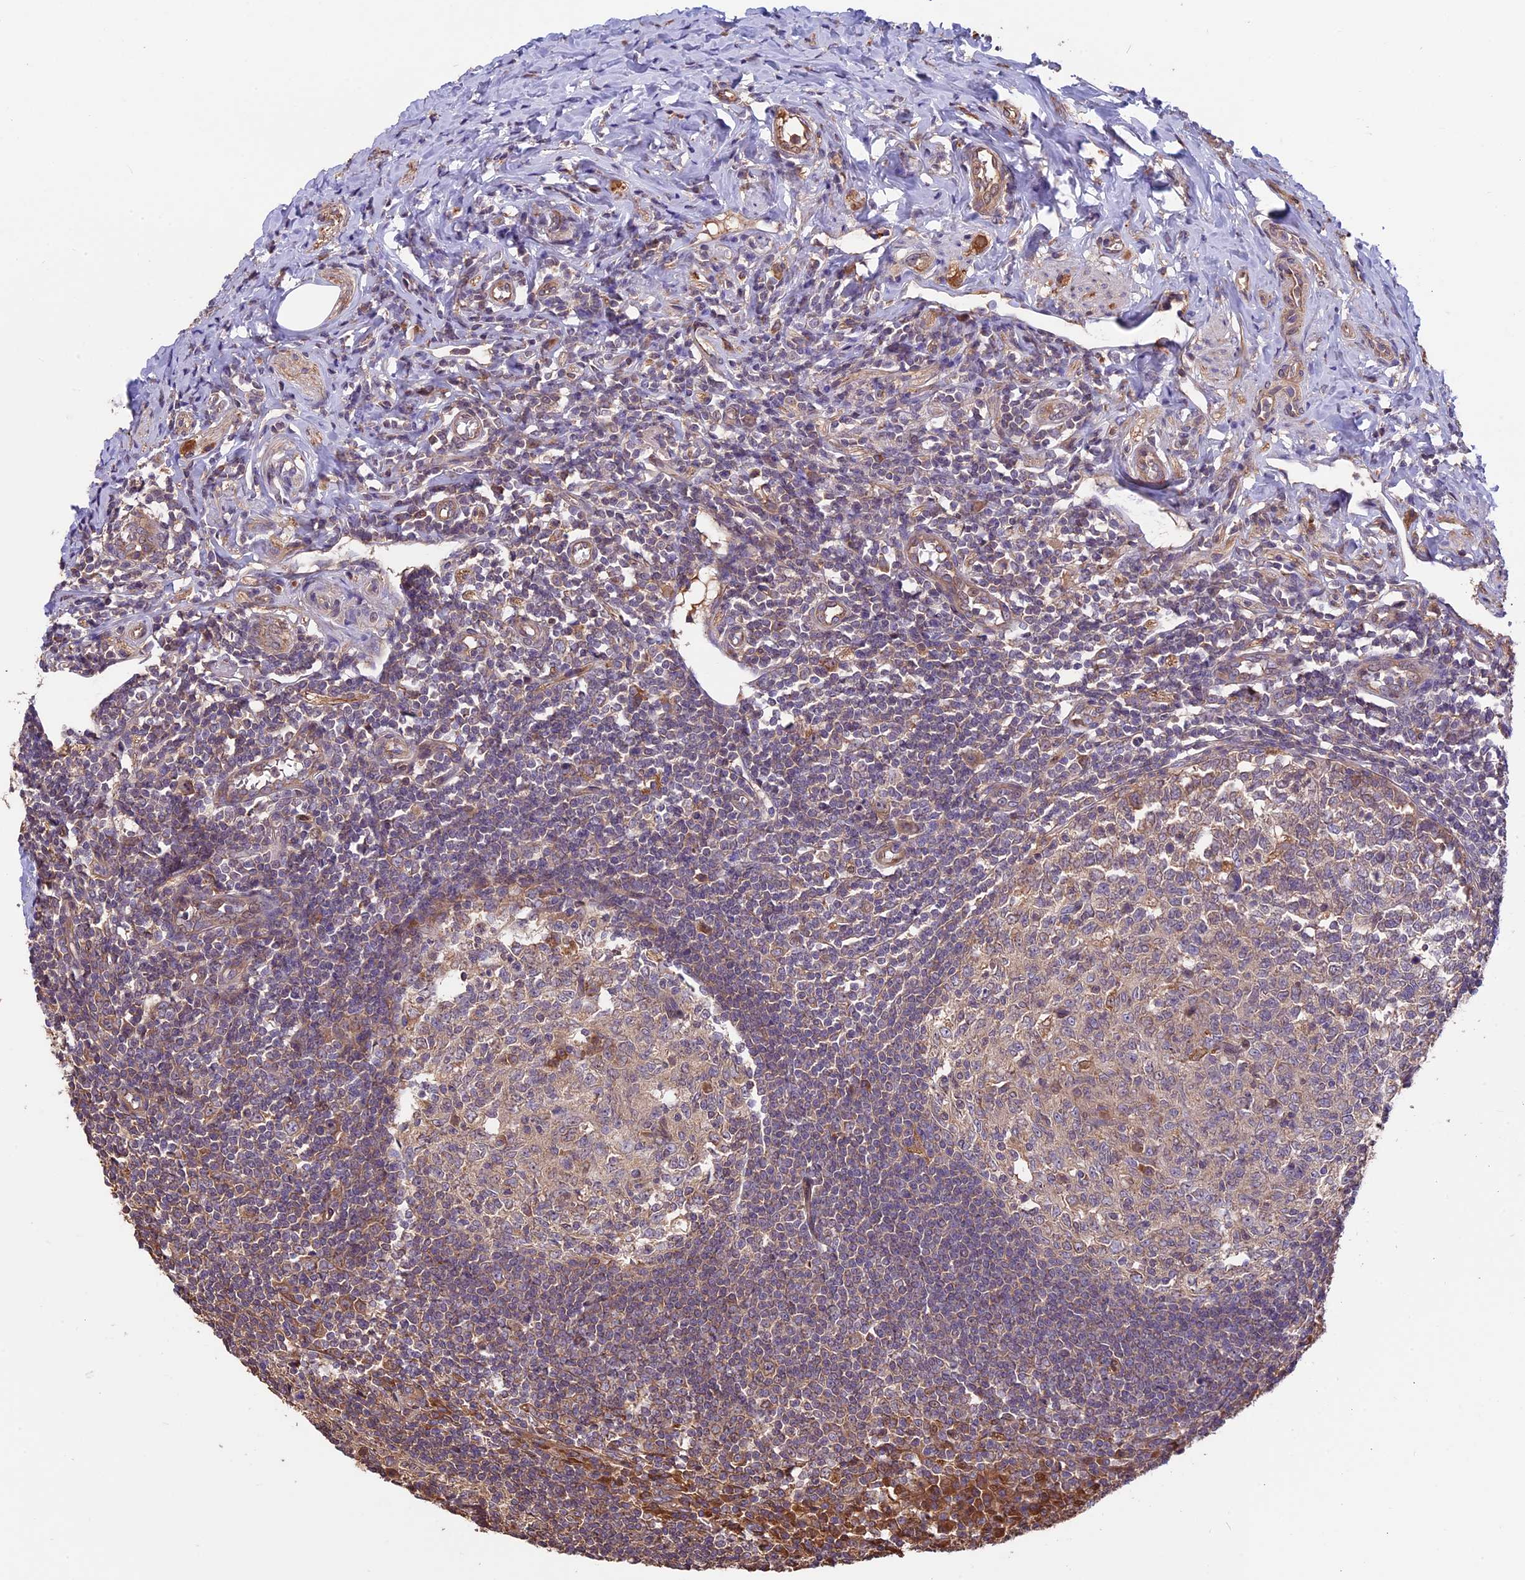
{"staining": {"intensity": "moderate", "quantity": ">75%", "location": "cytoplasmic/membranous"}, "tissue": "appendix", "cell_type": "Glandular cells", "image_type": "normal", "snomed": [{"axis": "morphology", "description": "Normal tissue, NOS"}, {"axis": "topography", "description": "Appendix"}], "caption": "Appendix was stained to show a protein in brown. There is medium levels of moderate cytoplasmic/membranous positivity in about >75% of glandular cells. (DAB (3,3'-diaminobenzidine) IHC with brightfield microscopy, high magnification).", "gene": "VWA3A", "patient": {"sex": "female", "age": 33}}